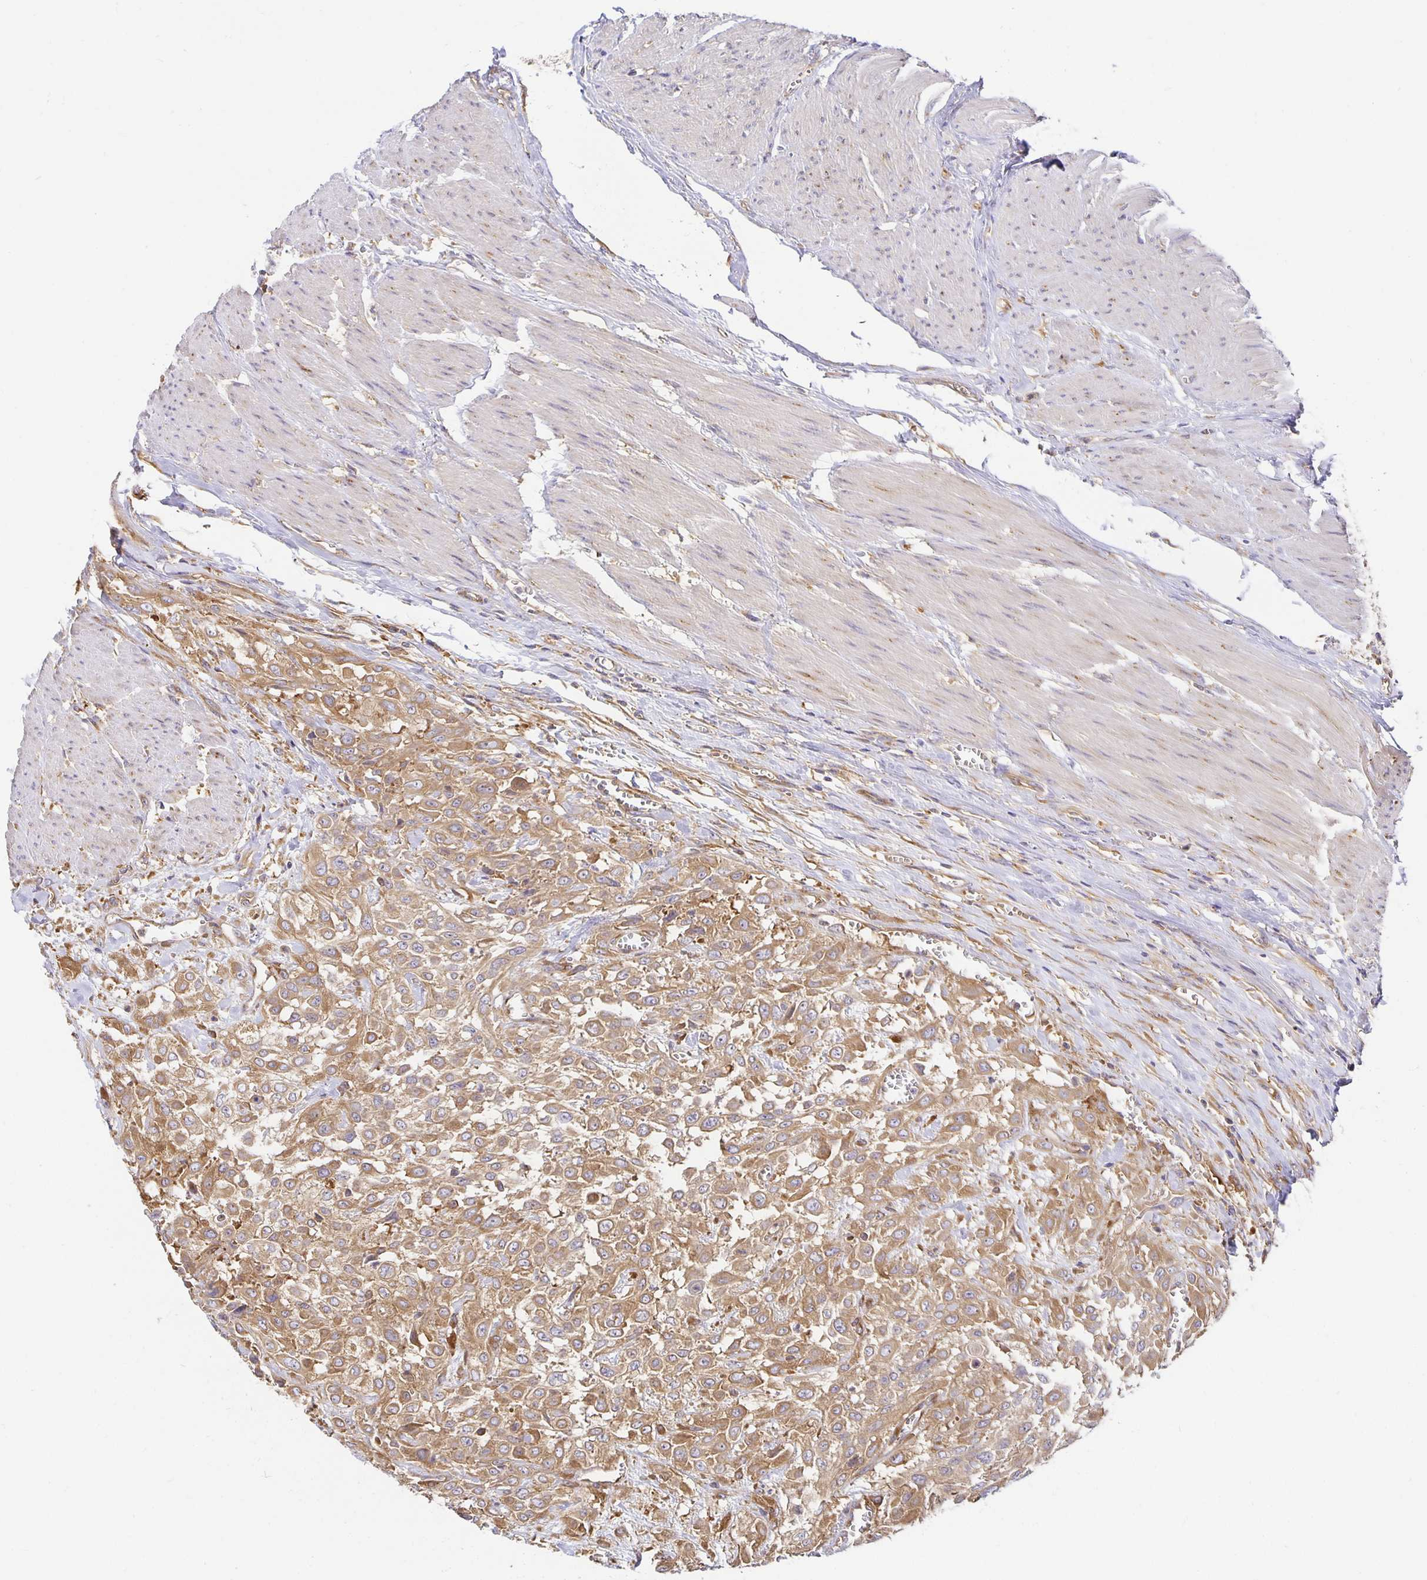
{"staining": {"intensity": "moderate", "quantity": ">75%", "location": "cytoplasmic/membranous"}, "tissue": "urothelial cancer", "cell_type": "Tumor cells", "image_type": "cancer", "snomed": [{"axis": "morphology", "description": "Urothelial carcinoma, High grade"}, {"axis": "topography", "description": "Urinary bladder"}], "caption": "There is medium levels of moderate cytoplasmic/membranous expression in tumor cells of urothelial carcinoma (high-grade), as demonstrated by immunohistochemical staining (brown color).", "gene": "USO1", "patient": {"sex": "male", "age": 57}}